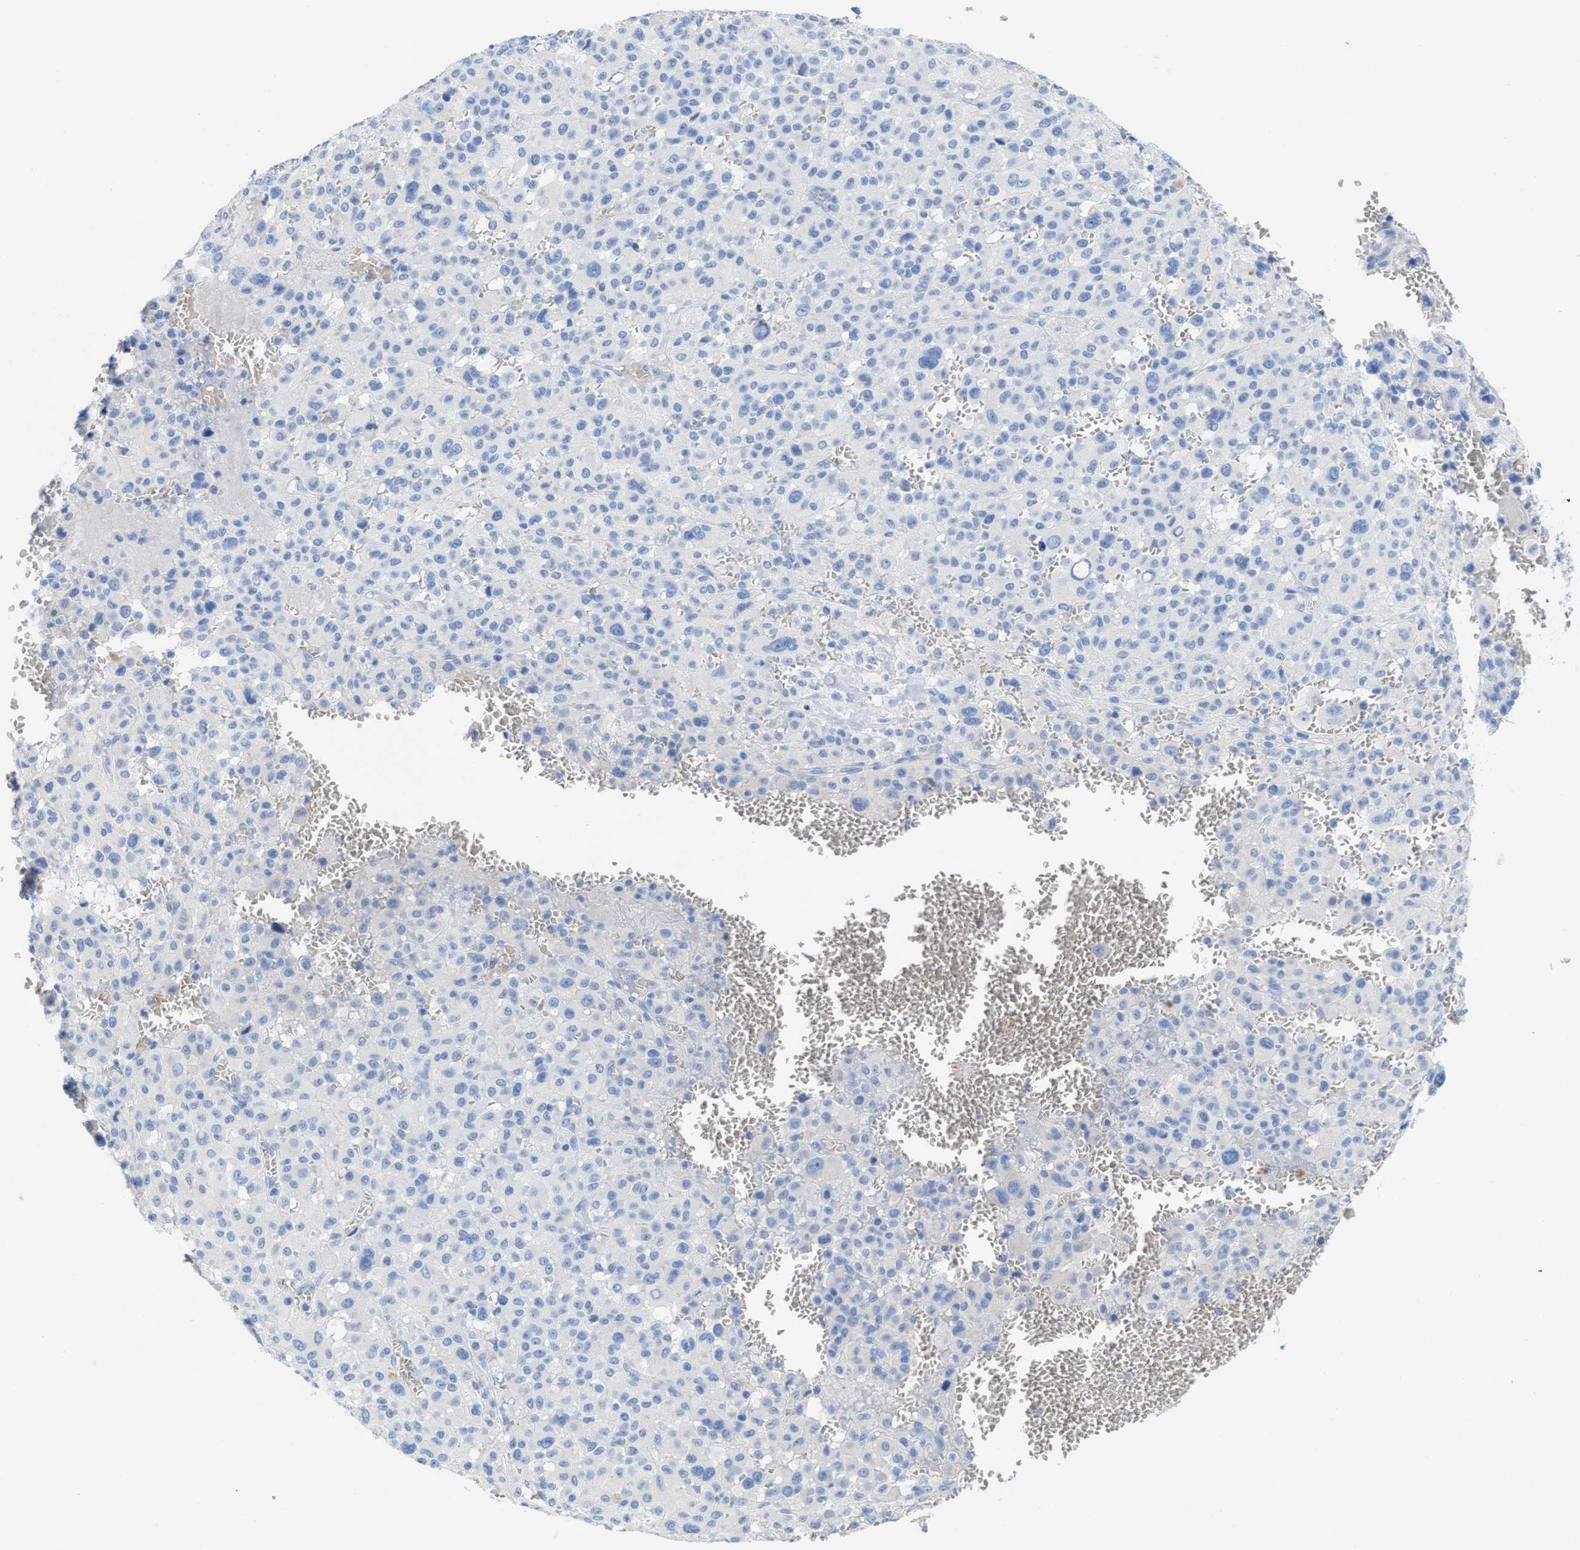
{"staining": {"intensity": "negative", "quantity": "none", "location": "none"}, "tissue": "melanoma", "cell_type": "Tumor cells", "image_type": "cancer", "snomed": [{"axis": "morphology", "description": "Malignant melanoma, Metastatic site"}, {"axis": "topography", "description": "Skin"}], "caption": "IHC of human melanoma displays no expression in tumor cells.", "gene": "ANKFN1", "patient": {"sex": "female", "age": 74}}